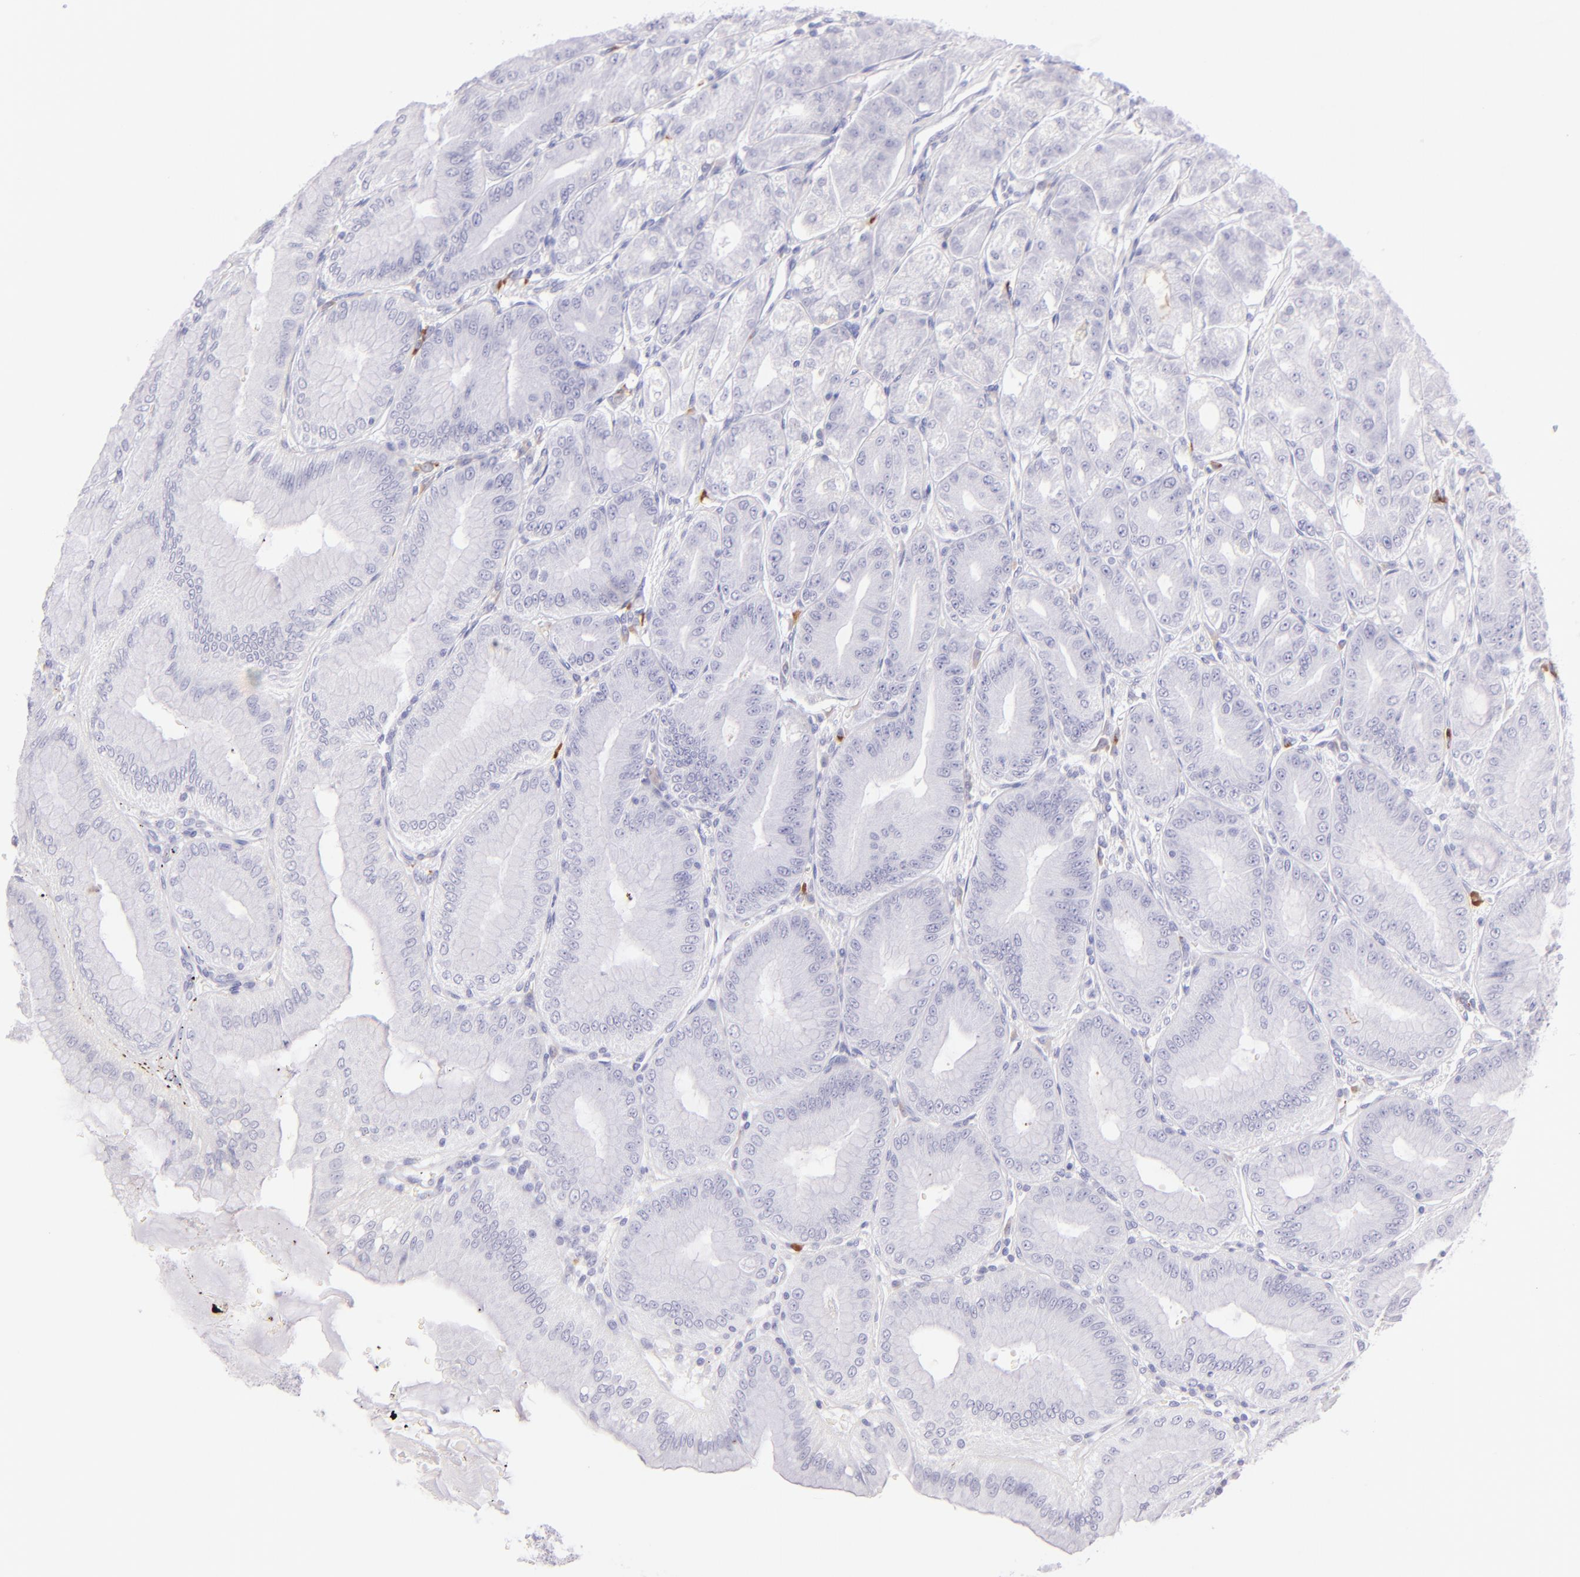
{"staining": {"intensity": "negative", "quantity": "none", "location": "none"}, "tissue": "stomach", "cell_type": "Glandular cells", "image_type": "normal", "snomed": [{"axis": "morphology", "description": "Normal tissue, NOS"}, {"axis": "topography", "description": "Stomach, lower"}], "caption": "DAB immunohistochemical staining of unremarkable stomach shows no significant expression in glandular cells.", "gene": "SDC1", "patient": {"sex": "male", "age": 71}}